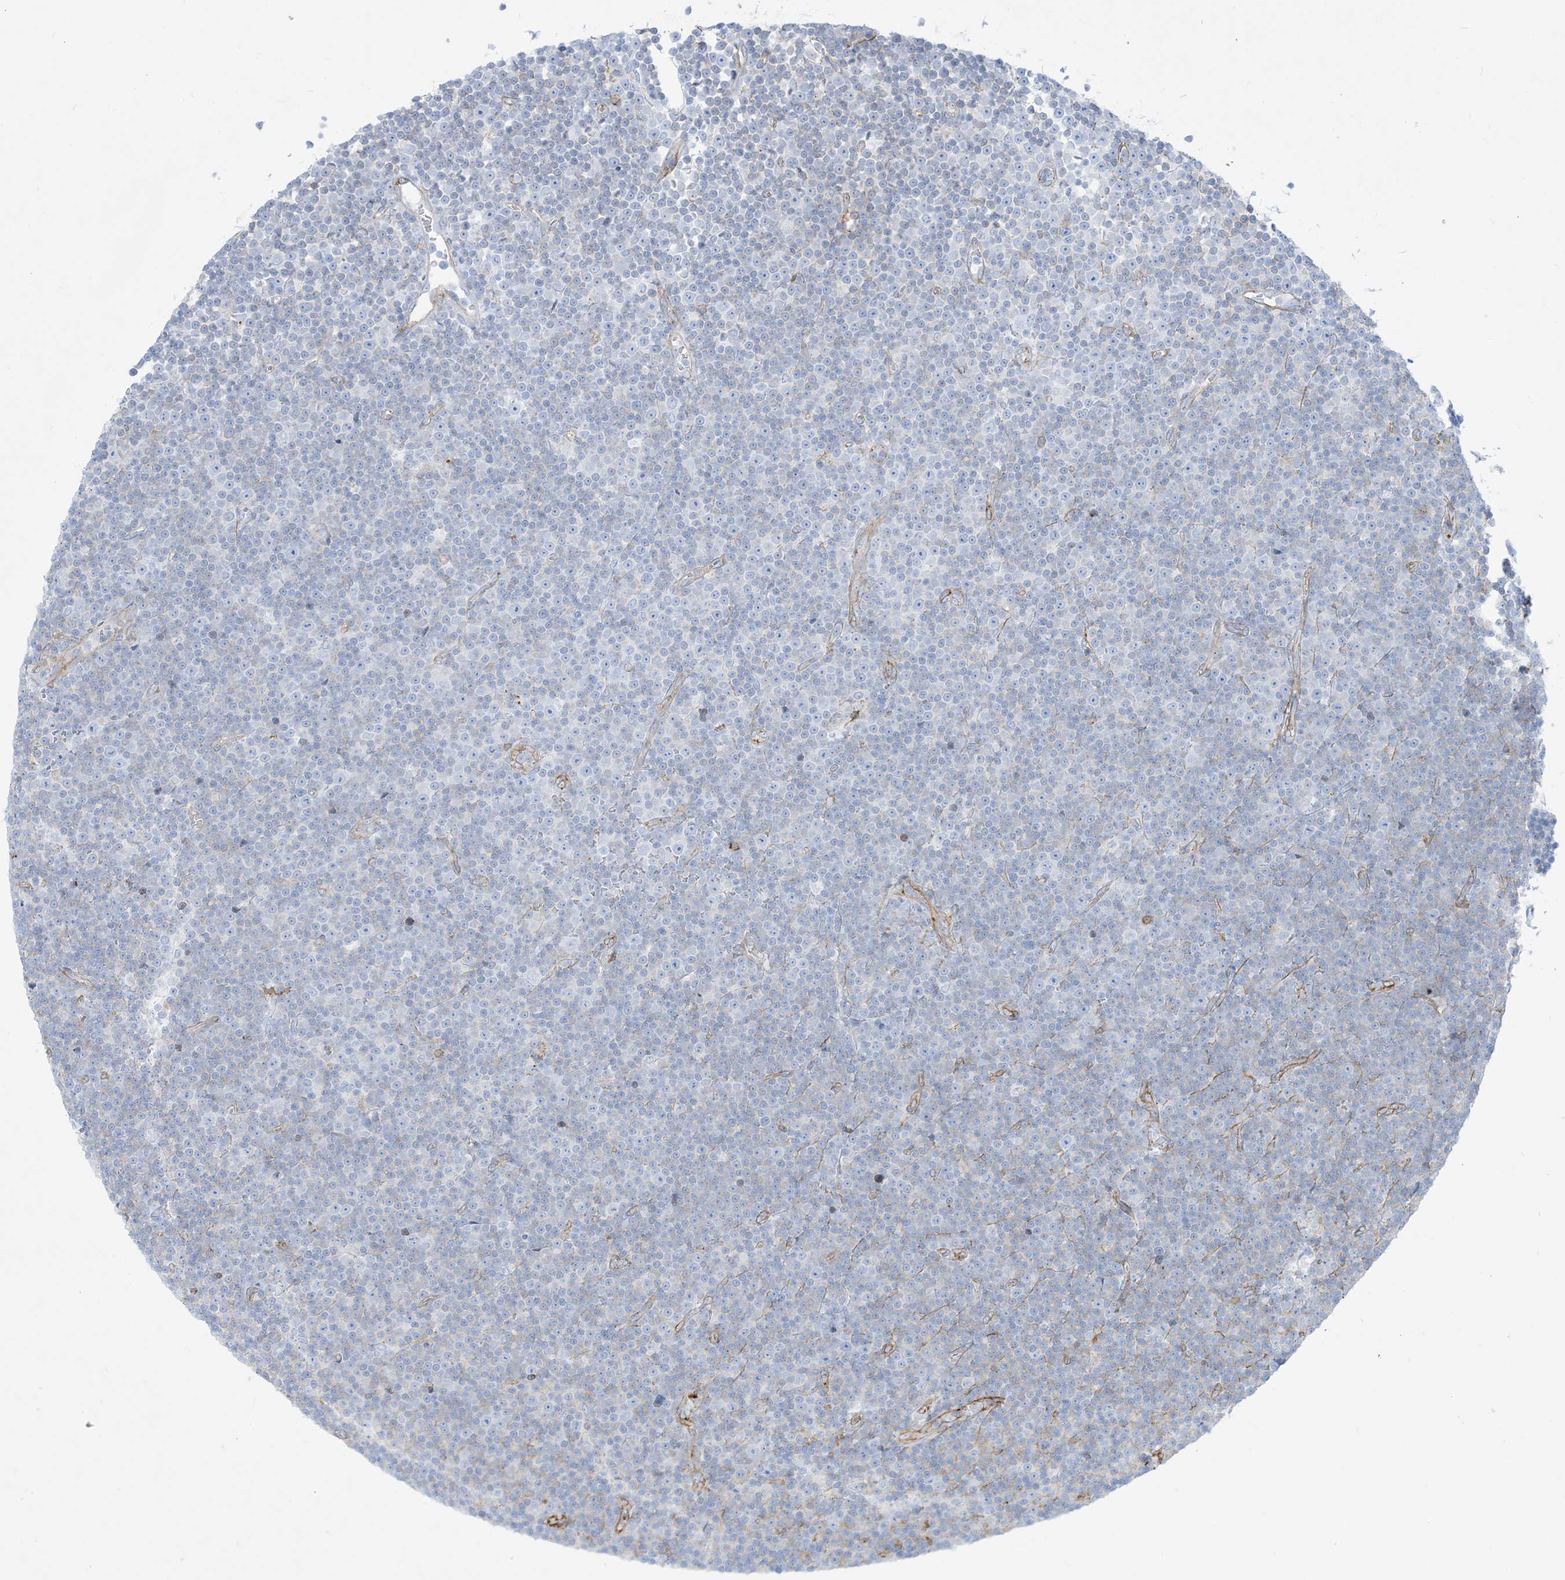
{"staining": {"intensity": "negative", "quantity": "none", "location": "none"}, "tissue": "lymphoma", "cell_type": "Tumor cells", "image_type": "cancer", "snomed": [{"axis": "morphology", "description": "Malignant lymphoma, non-Hodgkin's type, Low grade"}, {"axis": "topography", "description": "Lymph node"}], "caption": "This is an immunohistochemistry (IHC) histopathology image of malignant lymphoma, non-Hodgkin's type (low-grade). There is no staining in tumor cells.", "gene": "B3GNT7", "patient": {"sex": "female", "age": 67}}